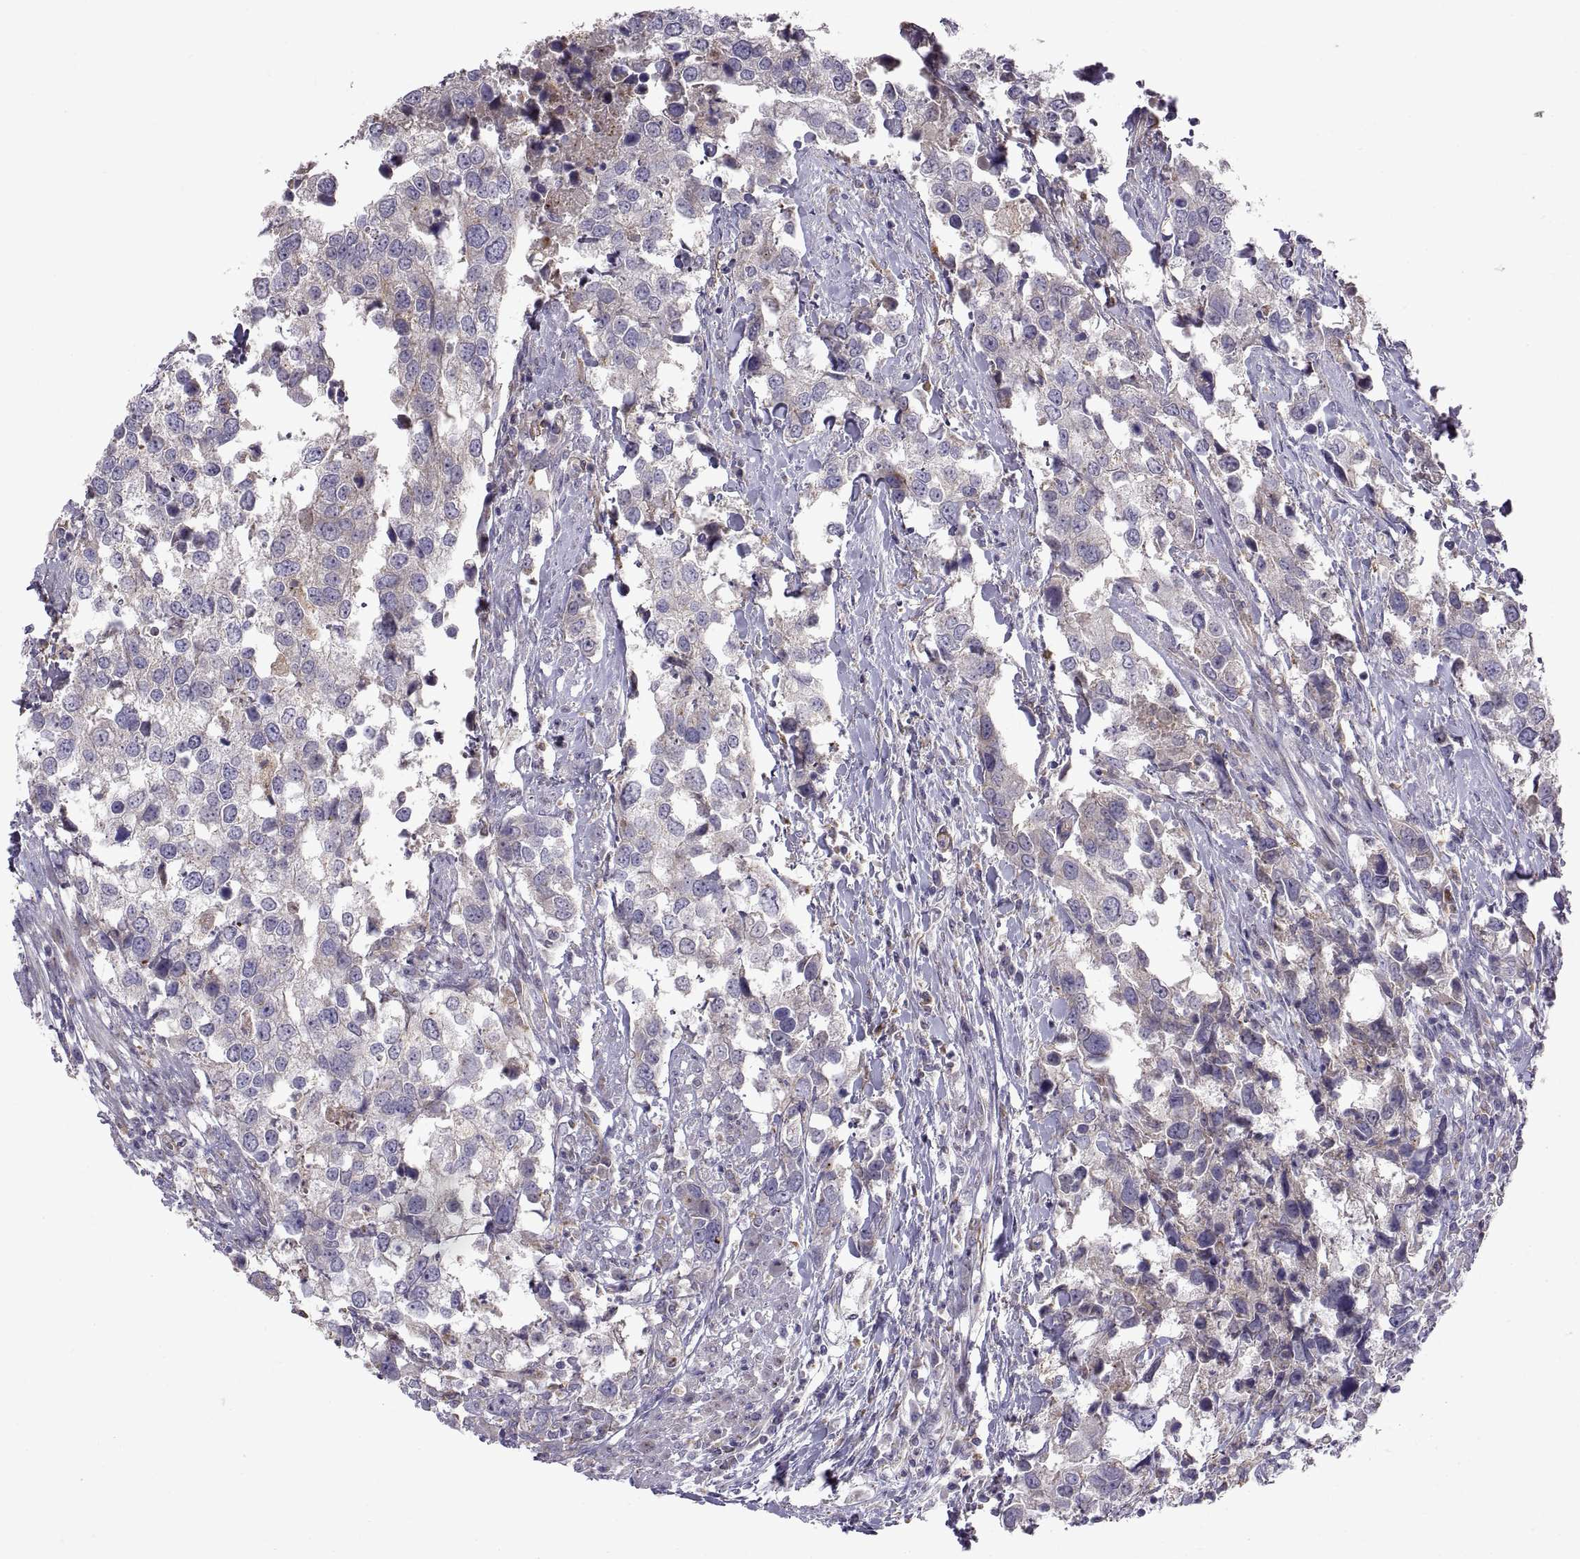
{"staining": {"intensity": "negative", "quantity": "none", "location": "none"}, "tissue": "urothelial cancer", "cell_type": "Tumor cells", "image_type": "cancer", "snomed": [{"axis": "morphology", "description": "Urothelial carcinoma, NOS"}, {"axis": "morphology", "description": "Urothelial carcinoma, High grade"}, {"axis": "topography", "description": "Urinary bladder"}], "caption": "DAB (3,3'-diaminobenzidine) immunohistochemical staining of human urothelial cancer exhibits no significant staining in tumor cells.", "gene": "ARSL", "patient": {"sex": "male", "age": 63}}